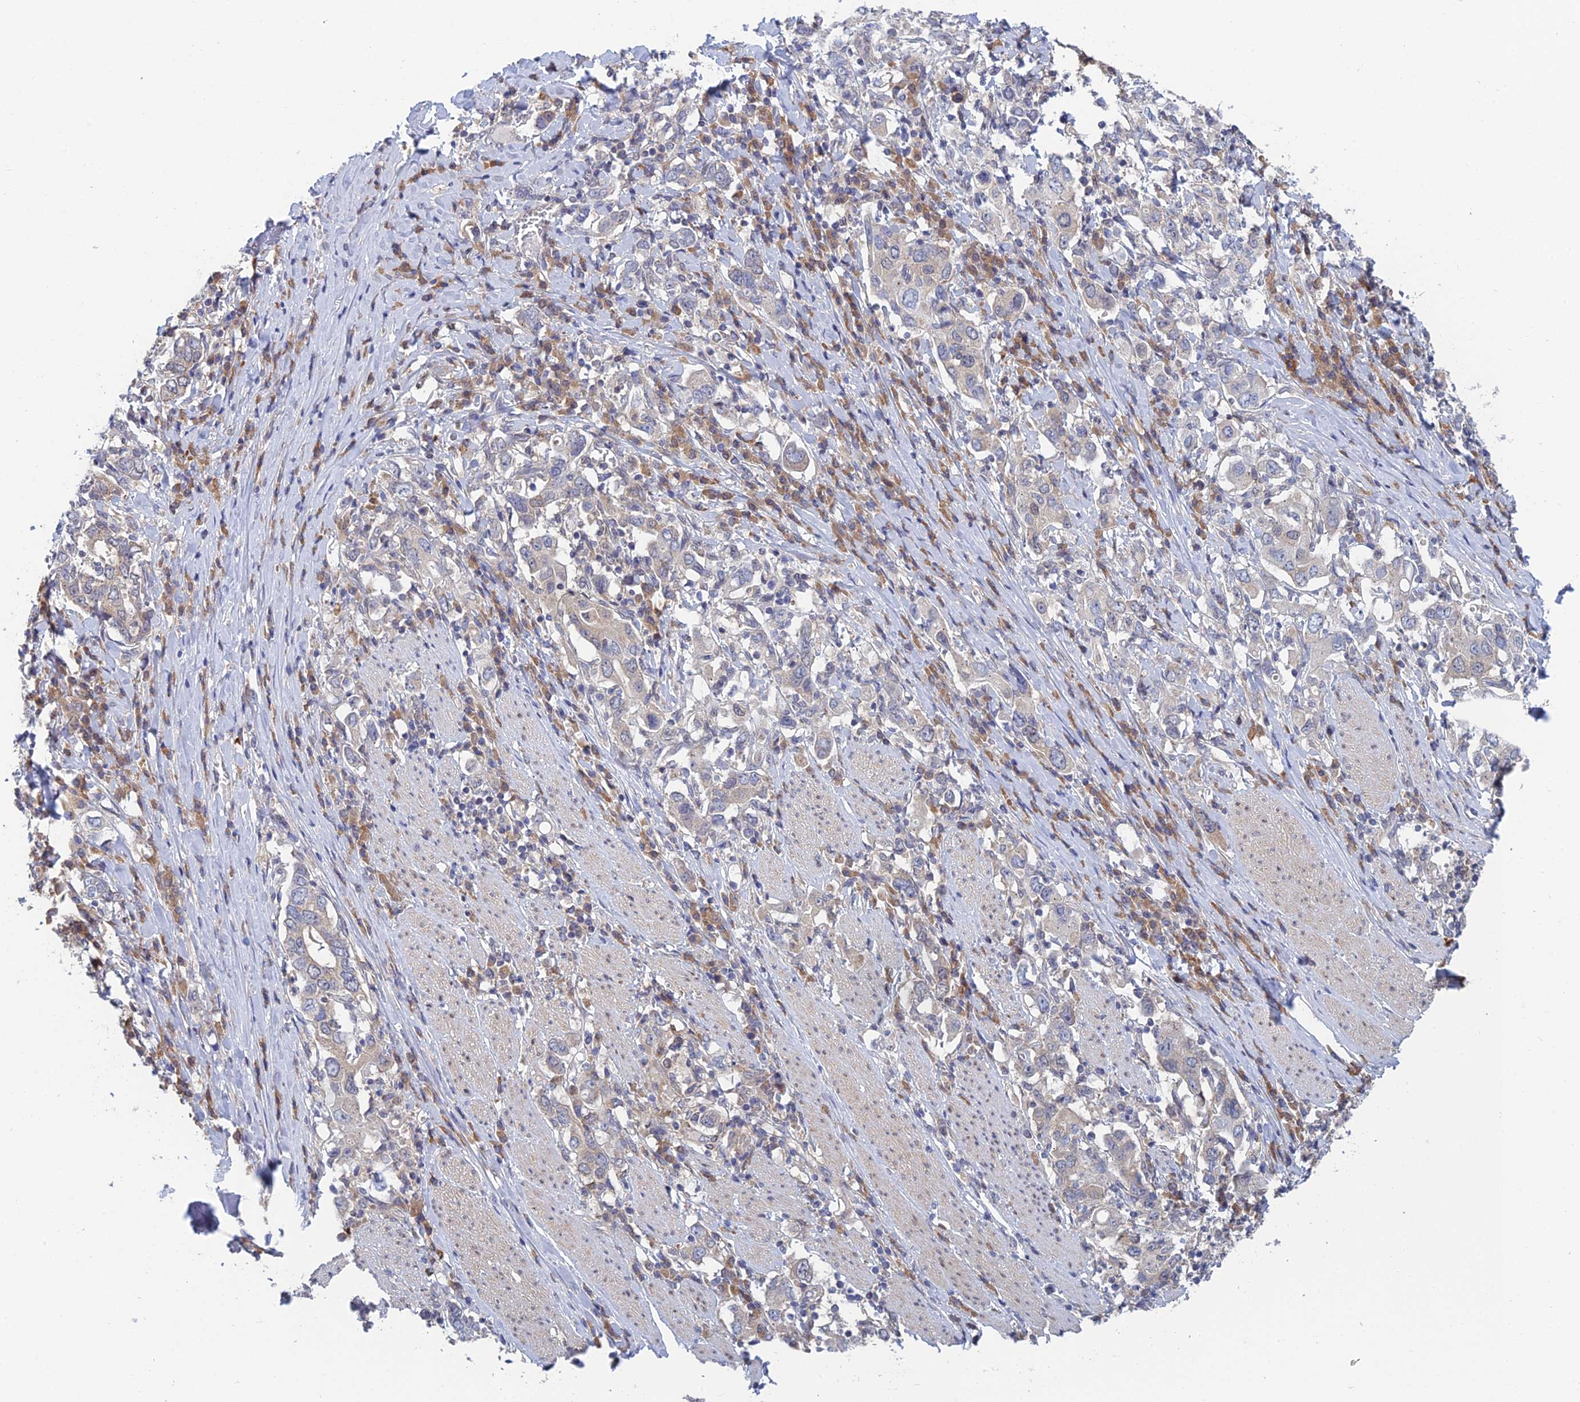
{"staining": {"intensity": "negative", "quantity": "none", "location": "none"}, "tissue": "stomach cancer", "cell_type": "Tumor cells", "image_type": "cancer", "snomed": [{"axis": "morphology", "description": "Adenocarcinoma, NOS"}, {"axis": "topography", "description": "Stomach, upper"}, {"axis": "topography", "description": "Stomach"}], "caption": "An image of human adenocarcinoma (stomach) is negative for staining in tumor cells.", "gene": "SRA1", "patient": {"sex": "male", "age": 62}}